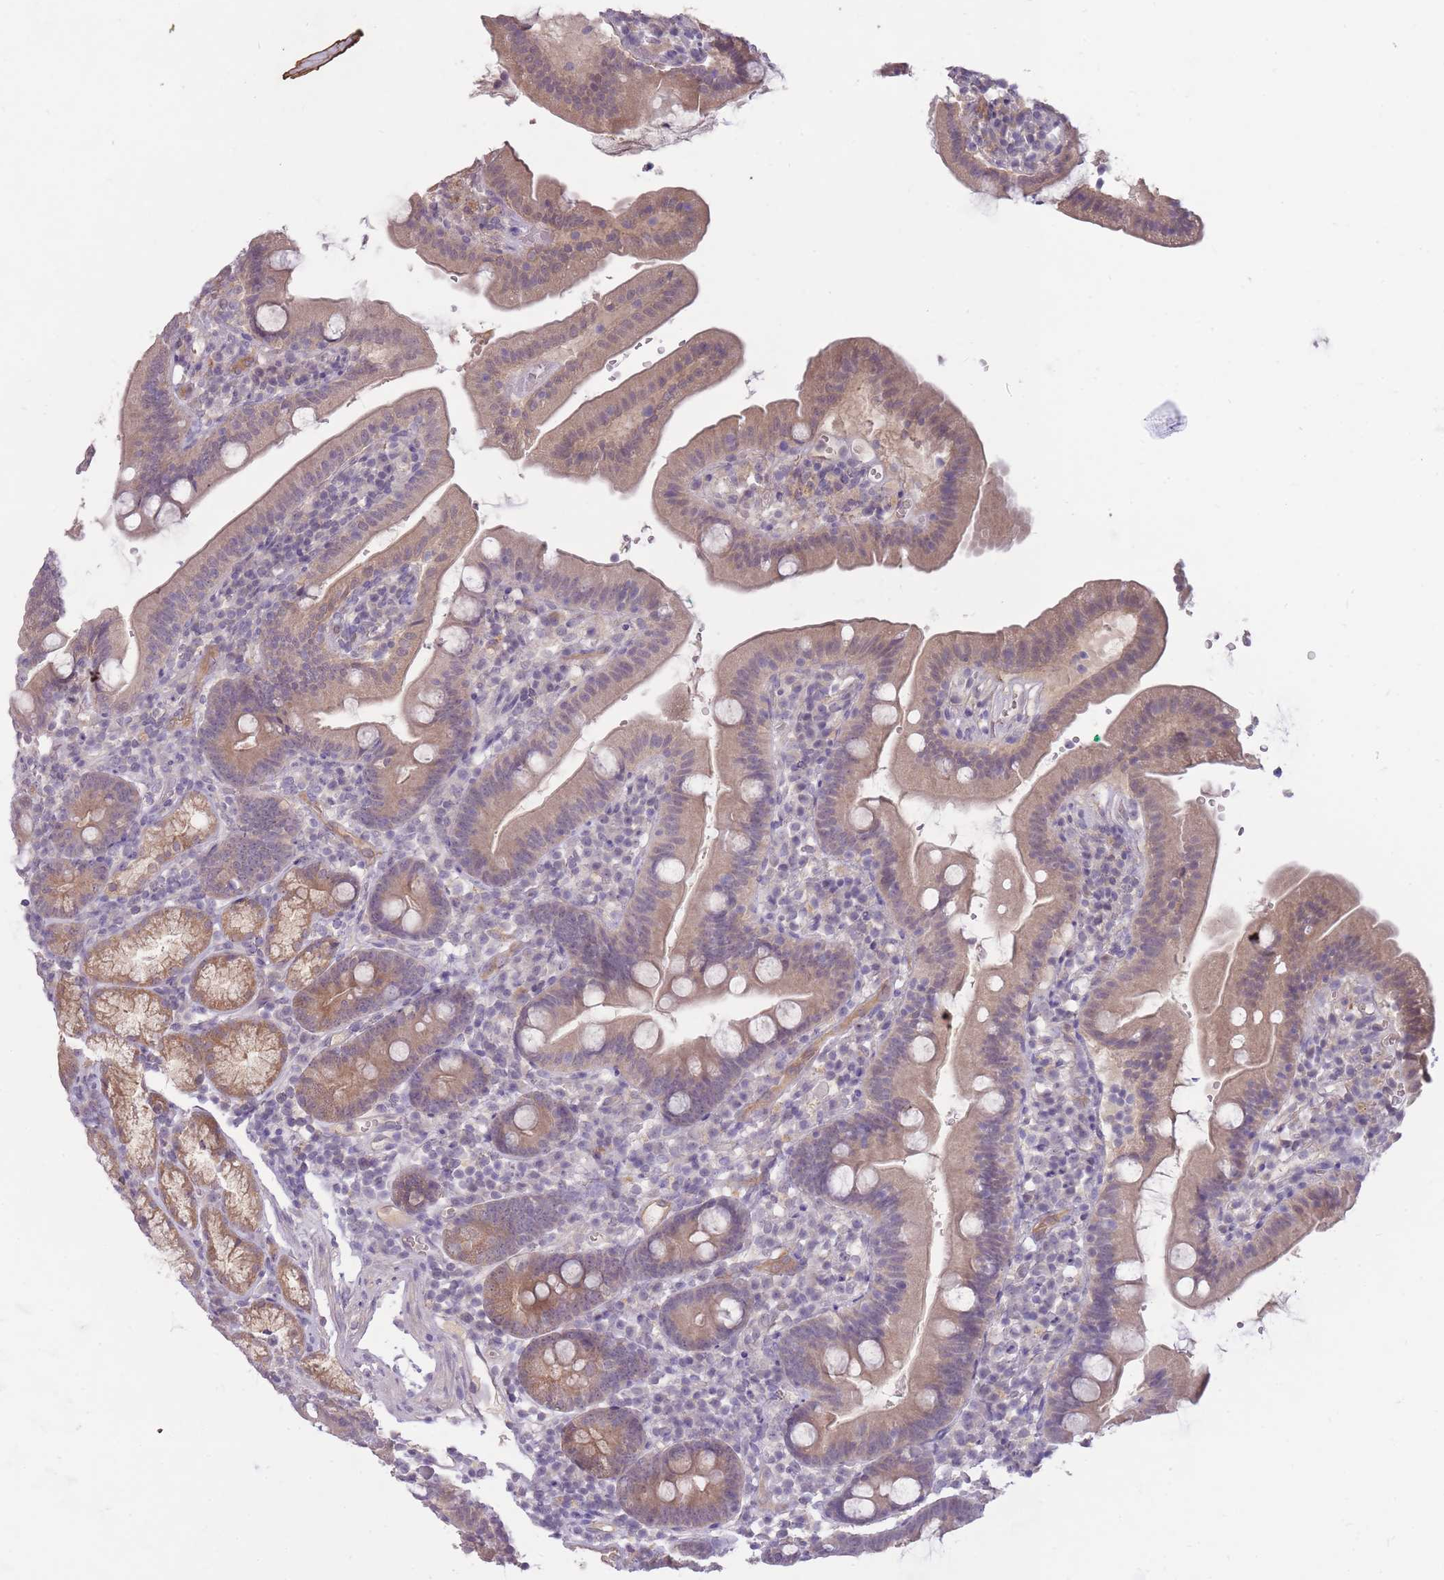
{"staining": {"intensity": "moderate", "quantity": ">75%", "location": "cytoplasmic/membranous"}, "tissue": "duodenum", "cell_type": "Glandular cells", "image_type": "normal", "snomed": [{"axis": "morphology", "description": "Normal tissue, NOS"}, {"axis": "topography", "description": "Duodenum"}], "caption": "This histopathology image reveals immunohistochemistry (IHC) staining of normal human duodenum, with medium moderate cytoplasmic/membranous staining in approximately >75% of glandular cells.", "gene": "LRATD2", "patient": {"sex": "female", "age": 67}}